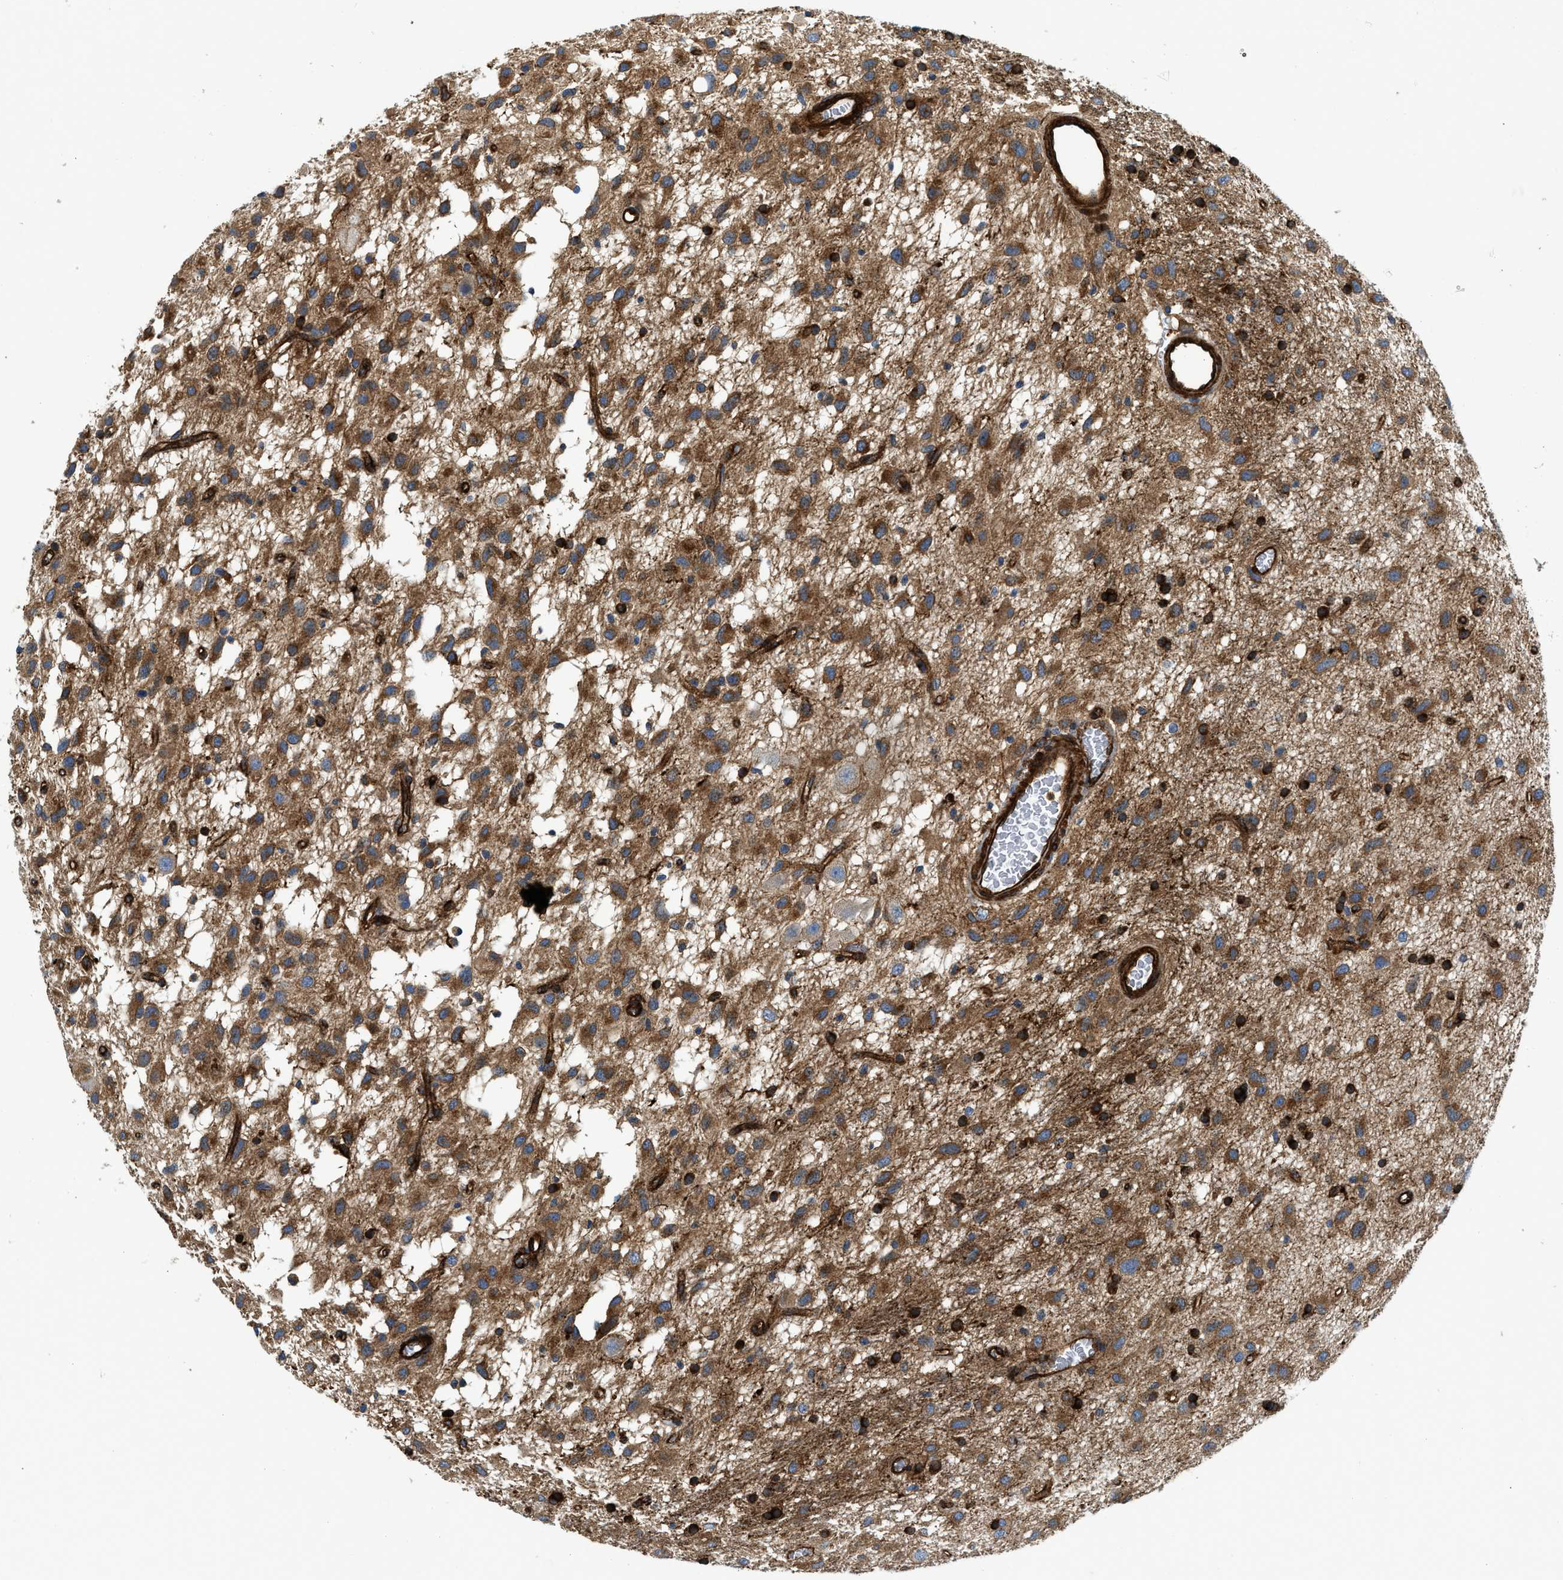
{"staining": {"intensity": "moderate", "quantity": ">75%", "location": "cytoplasmic/membranous"}, "tissue": "glioma", "cell_type": "Tumor cells", "image_type": "cancer", "snomed": [{"axis": "morphology", "description": "Glioma, malignant, Low grade"}, {"axis": "topography", "description": "Brain"}], "caption": "Tumor cells reveal medium levels of moderate cytoplasmic/membranous positivity in about >75% of cells in malignant glioma (low-grade).", "gene": "HIP1", "patient": {"sex": "male", "age": 77}}